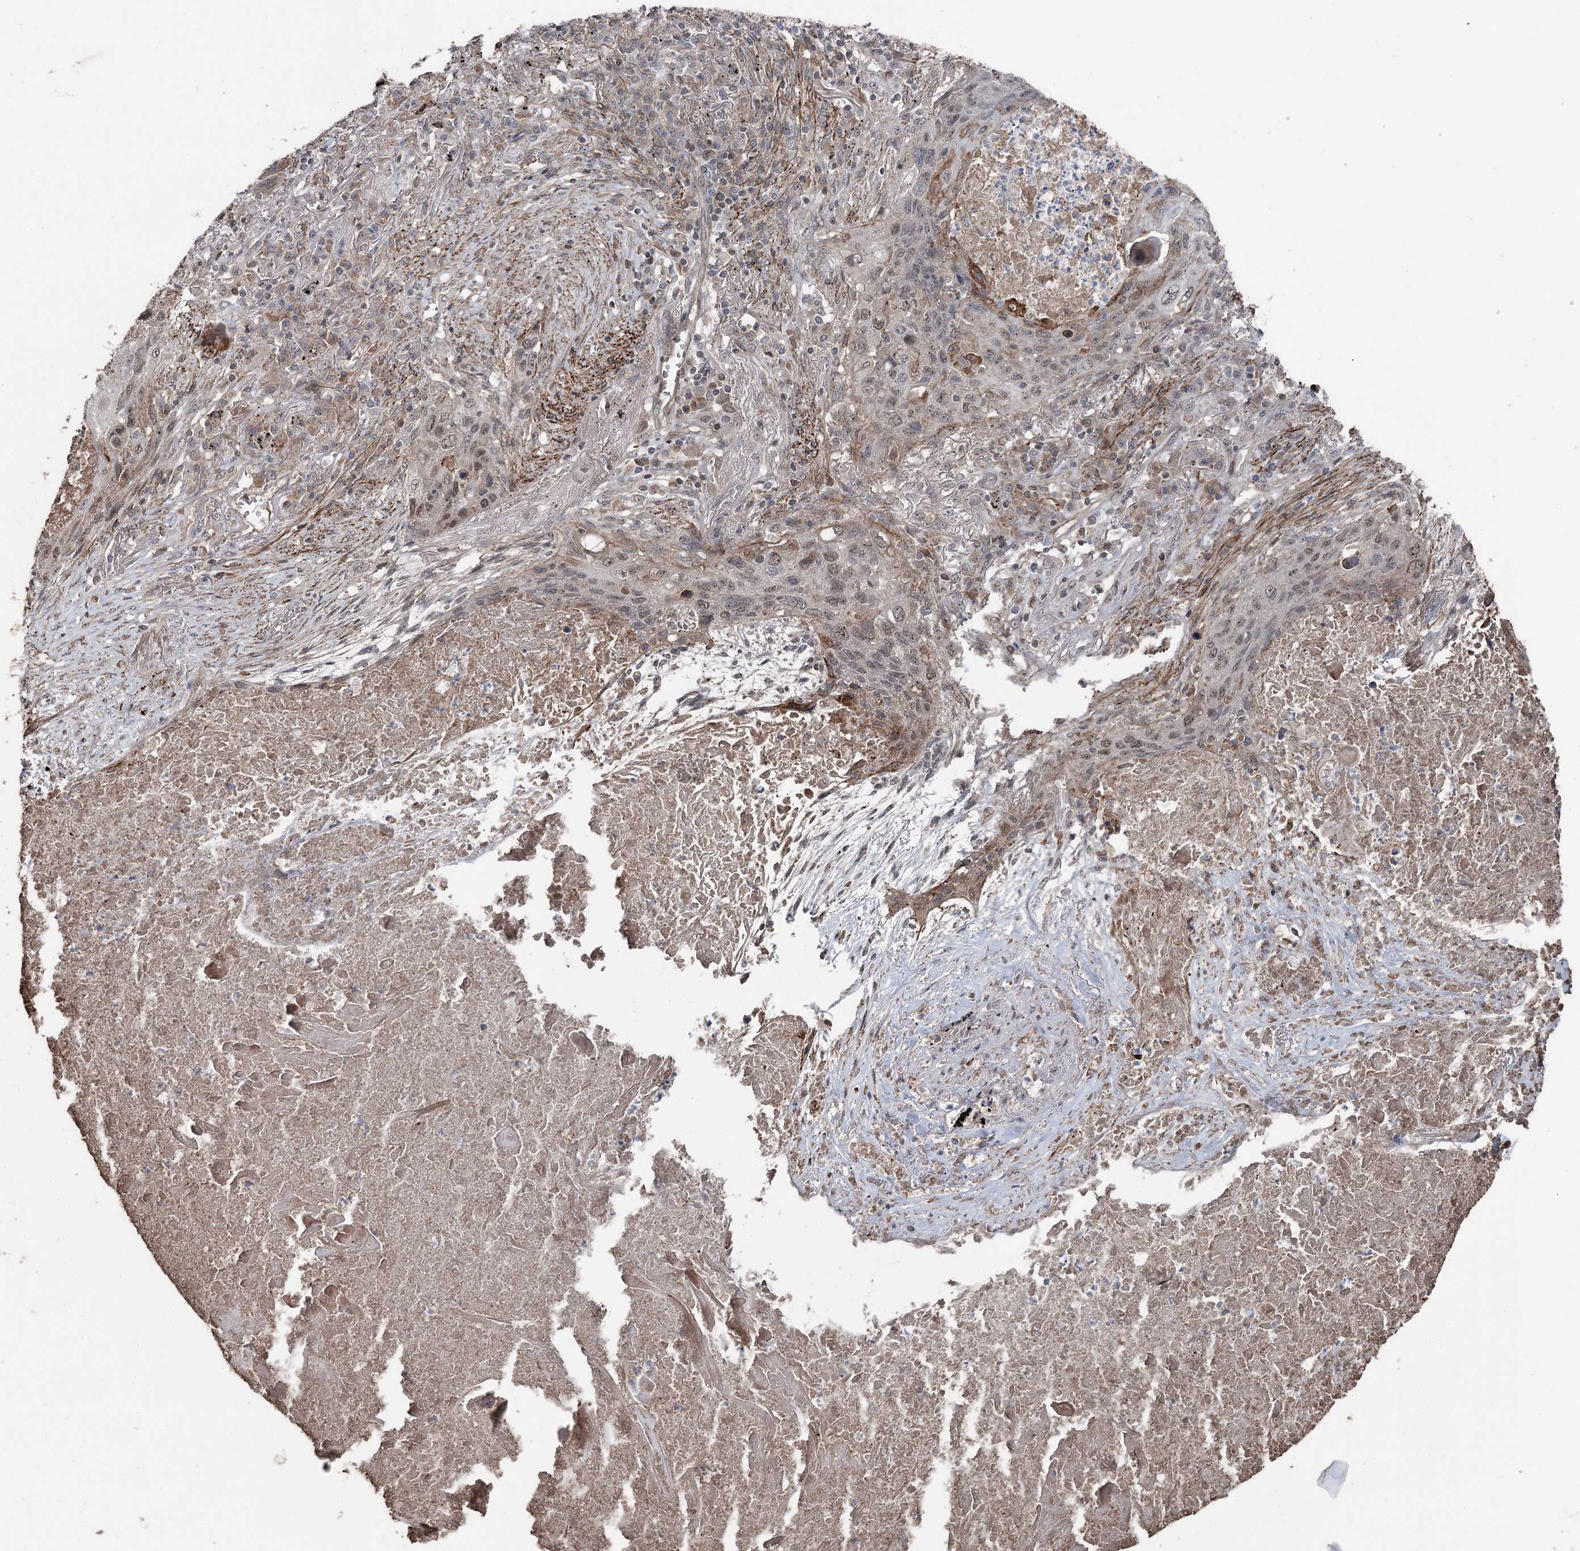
{"staining": {"intensity": "weak", "quantity": "25%-75%", "location": "nuclear"}, "tissue": "lung cancer", "cell_type": "Tumor cells", "image_type": "cancer", "snomed": [{"axis": "morphology", "description": "Squamous cell carcinoma, NOS"}, {"axis": "topography", "description": "Lung"}], "caption": "Immunohistochemical staining of lung squamous cell carcinoma demonstrates low levels of weak nuclear staining in approximately 25%-75% of tumor cells.", "gene": "CCDC82", "patient": {"sex": "female", "age": 63}}